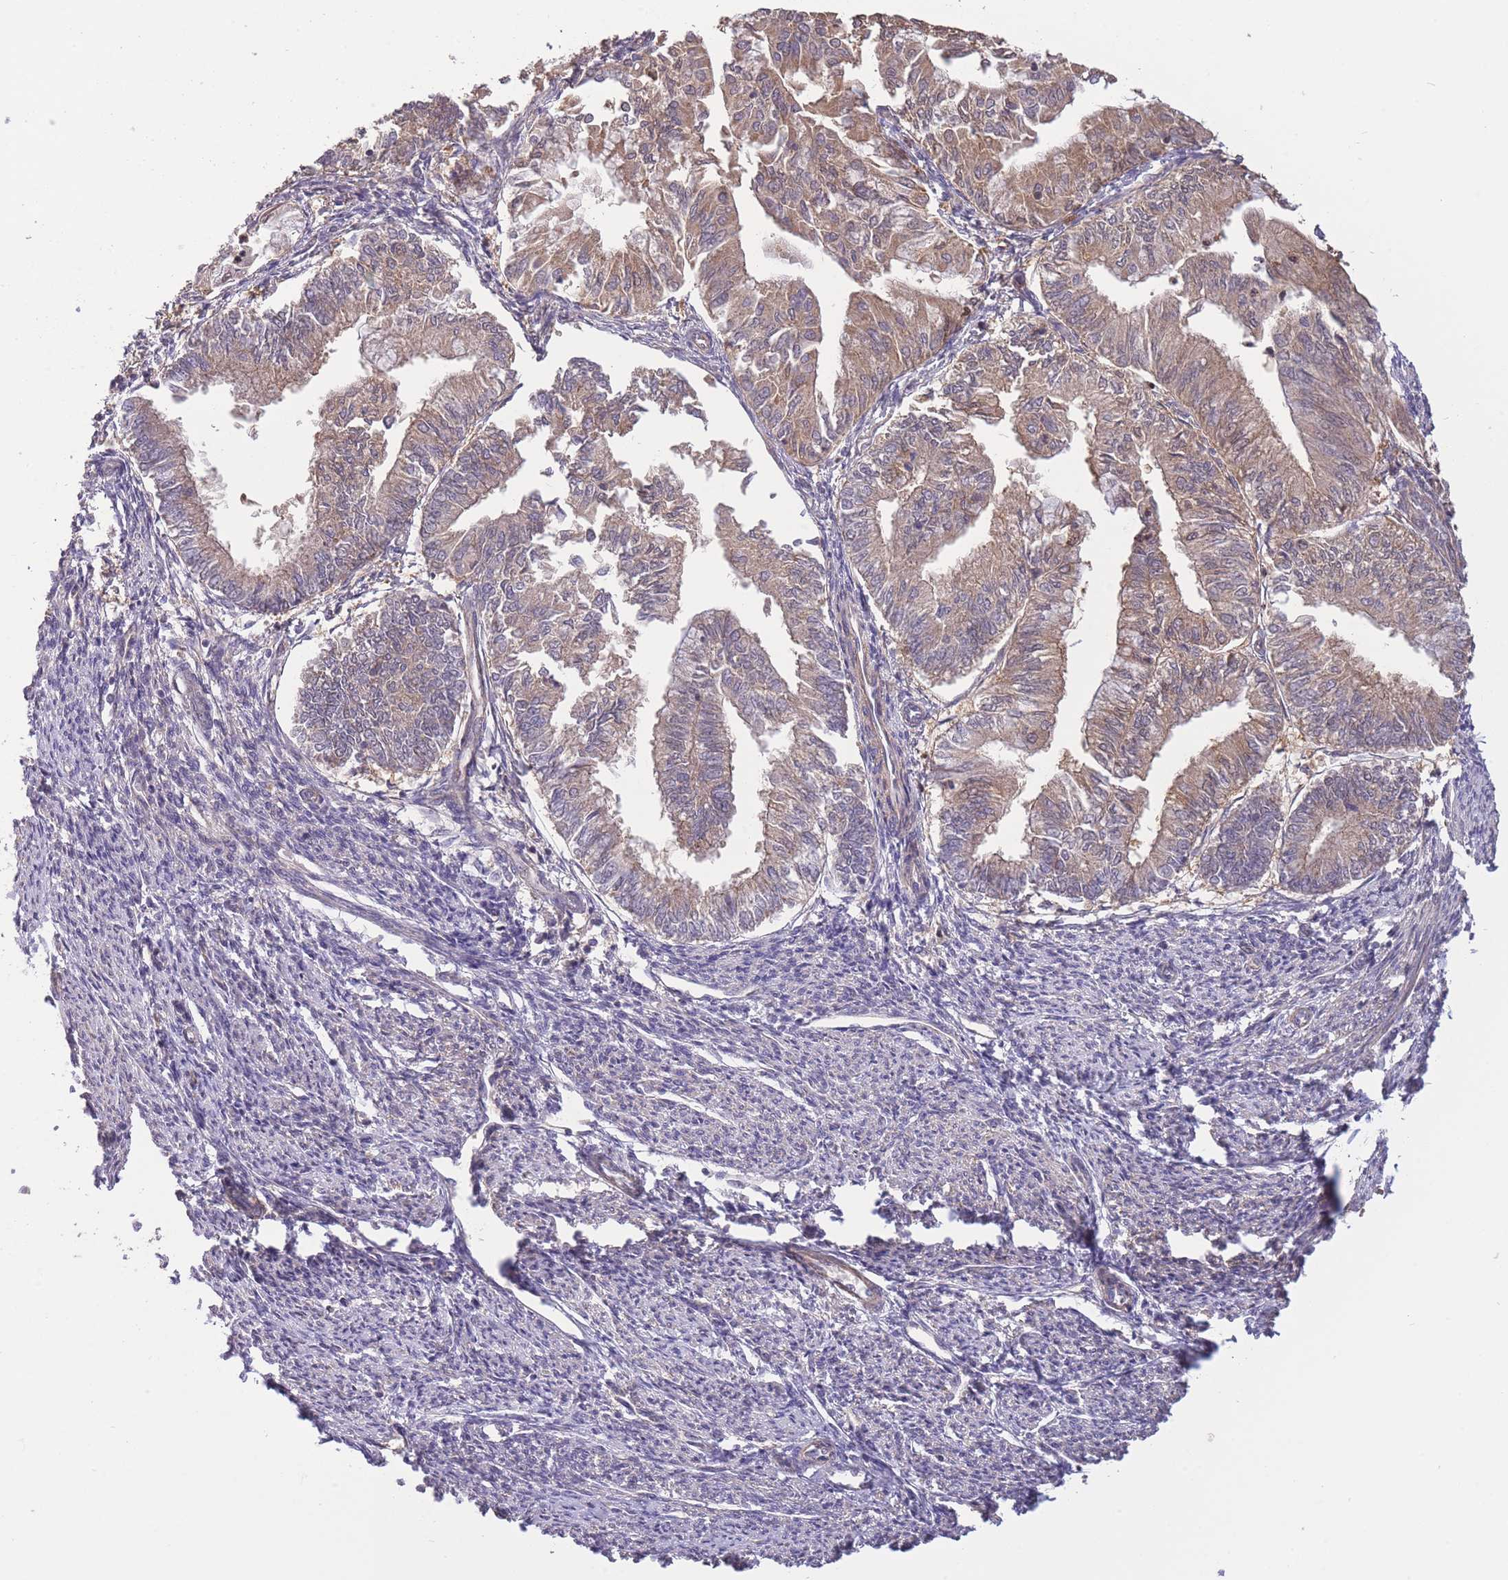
{"staining": {"intensity": "moderate", "quantity": "25%-75%", "location": "cytoplasmic/membranous"}, "tissue": "smooth muscle", "cell_type": "Smooth muscle cells", "image_type": "normal", "snomed": [{"axis": "morphology", "description": "Normal tissue, NOS"}, {"axis": "topography", "description": "Smooth muscle"}, {"axis": "topography", "description": "Uterus"}], "caption": "Immunohistochemical staining of benign smooth muscle reveals medium levels of moderate cytoplasmic/membranous staining in about 25%-75% of smooth muscle cells. Using DAB (brown) and hematoxylin (blue) stains, captured at high magnification using brightfield microscopy.", "gene": "ZNF304", "patient": {"sex": "female", "age": 59}}